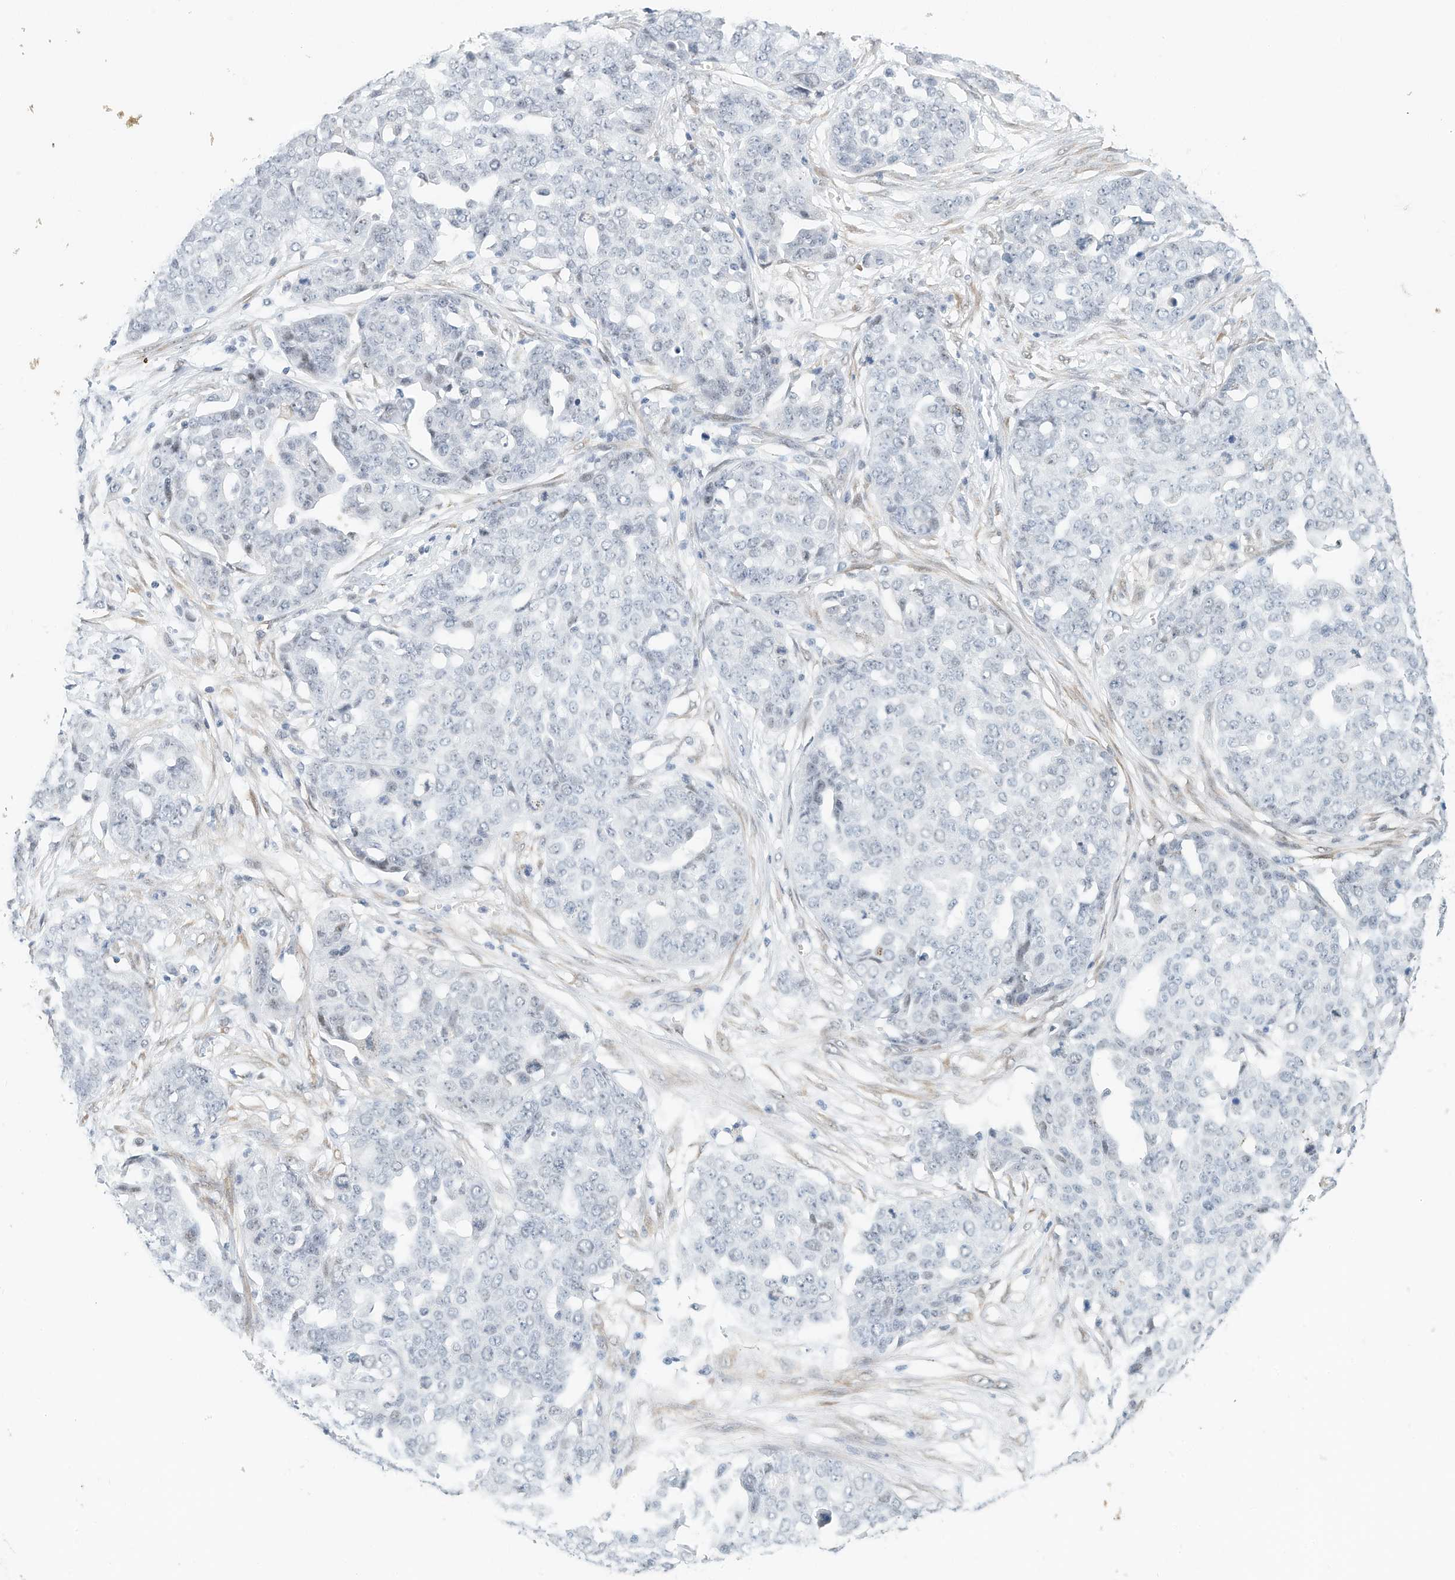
{"staining": {"intensity": "negative", "quantity": "none", "location": "none"}, "tissue": "ovarian cancer", "cell_type": "Tumor cells", "image_type": "cancer", "snomed": [{"axis": "morphology", "description": "Cystadenocarcinoma, serous, NOS"}, {"axis": "topography", "description": "Soft tissue"}, {"axis": "topography", "description": "Ovary"}], "caption": "An image of human ovarian cancer (serous cystadenocarcinoma) is negative for staining in tumor cells. Brightfield microscopy of immunohistochemistry stained with DAB (brown) and hematoxylin (blue), captured at high magnification.", "gene": "ARHGAP28", "patient": {"sex": "female", "age": 57}}